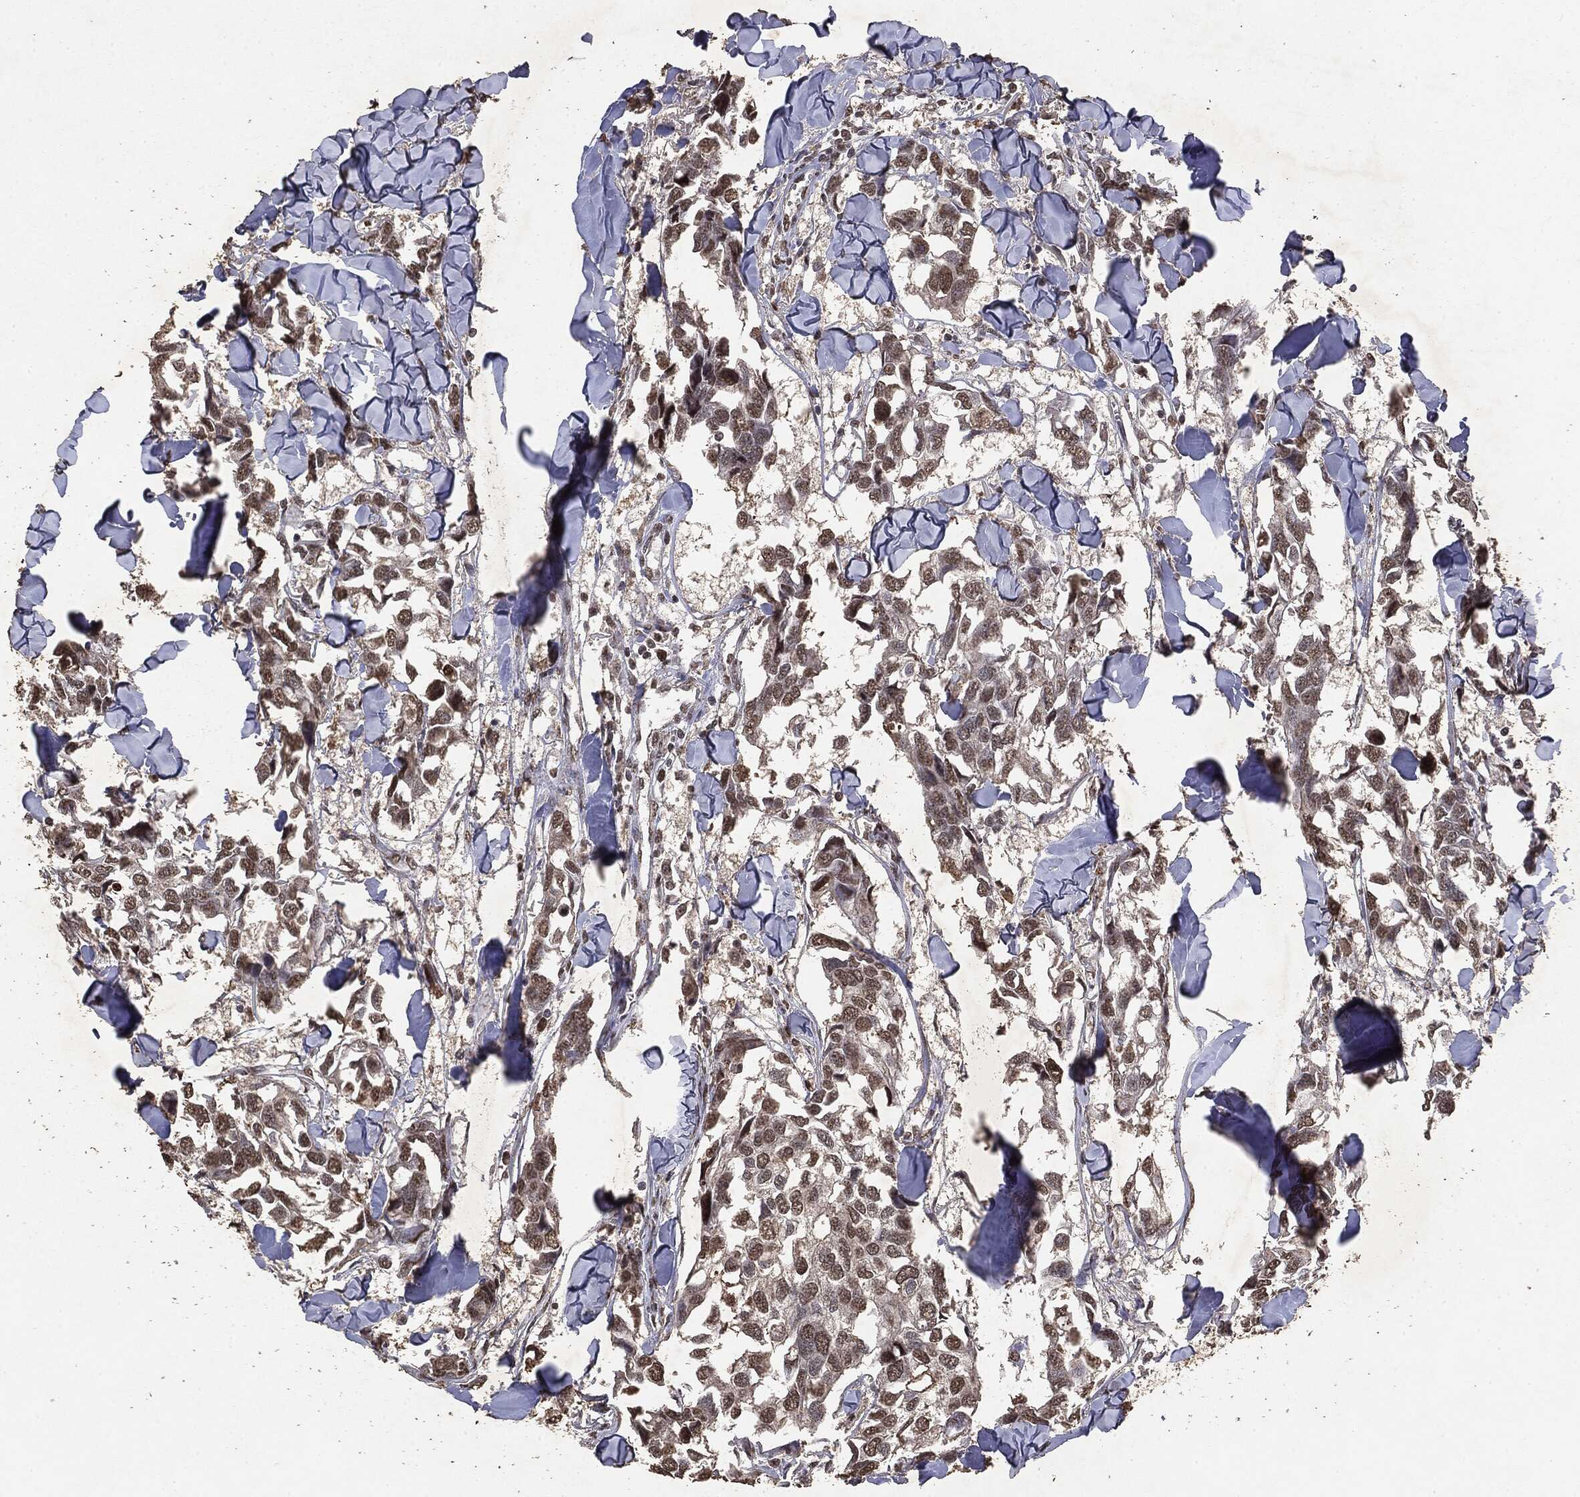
{"staining": {"intensity": "weak", "quantity": ">75%", "location": "nuclear"}, "tissue": "breast cancer", "cell_type": "Tumor cells", "image_type": "cancer", "snomed": [{"axis": "morphology", "description": "Duct carcinoma"}, {"axis": "topography", "description": "Breast"}], "caption": "Weak nuclear expression for a protein is seen in about >75% of tumor cells of breast cancer (intraductal carcinoma) using immunohistochemistry.", "gene": "RAD18", "patient": {"sex": "female", "age": 83}}